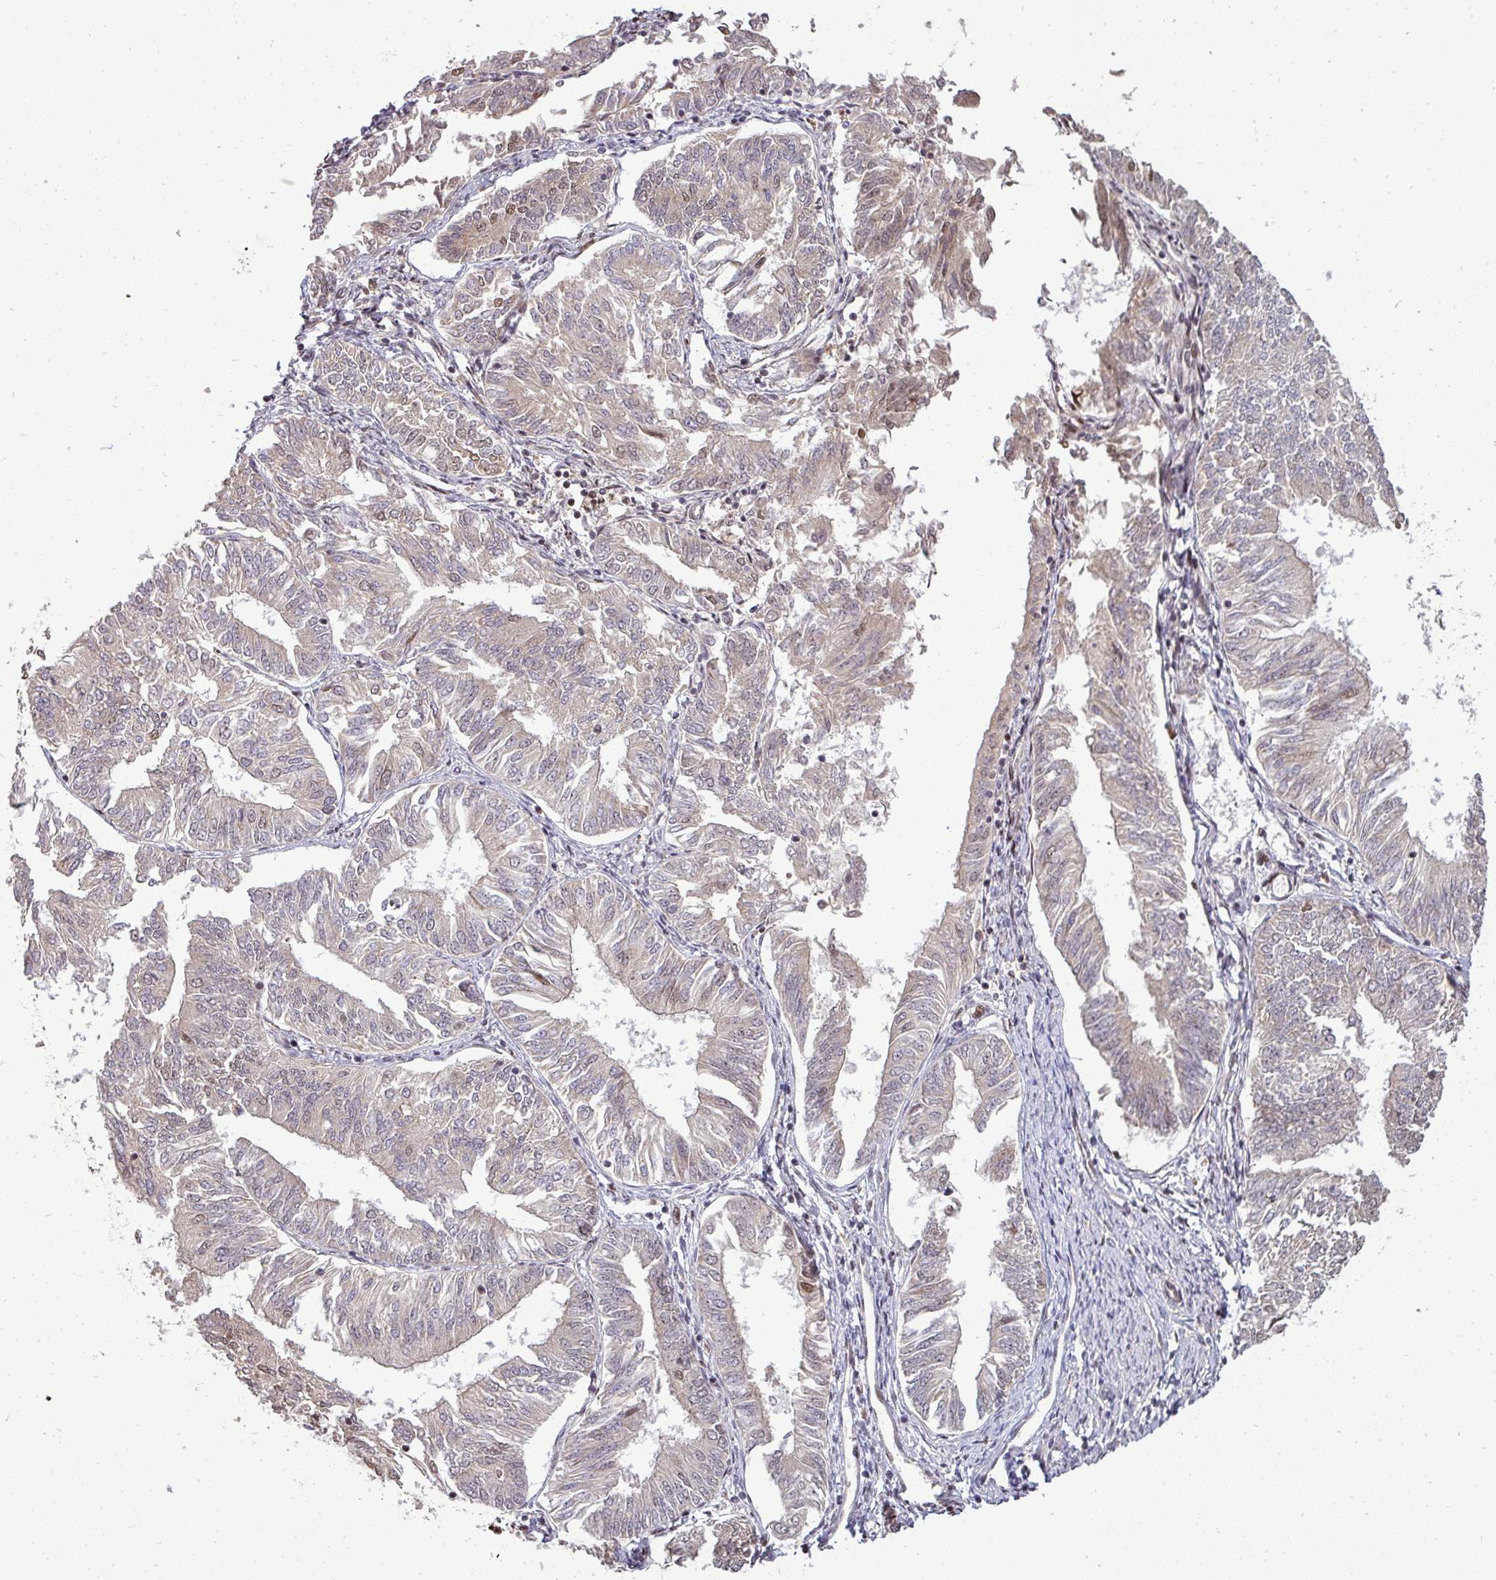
{"staining": {"intensity": "weak", "quantity": "<25%", "location": "cytoplasmic/membranous,nuclear"}, "tissue": "endometrial cancer", "cell_type": "Tumor cells", "image_type": "cancer", "snomed": [{"axis": "morphology", "description": "Adenocarcinoma, NOS"}, {"axis": "topography", "description": "Endometrium"}], "caption": "Immunohistochemistry of human adenocarcinoma (endometrial) displays no staining in tumor cells.", "gene": "PATZ1", "patient": {"sex": "female", "age": 58}}